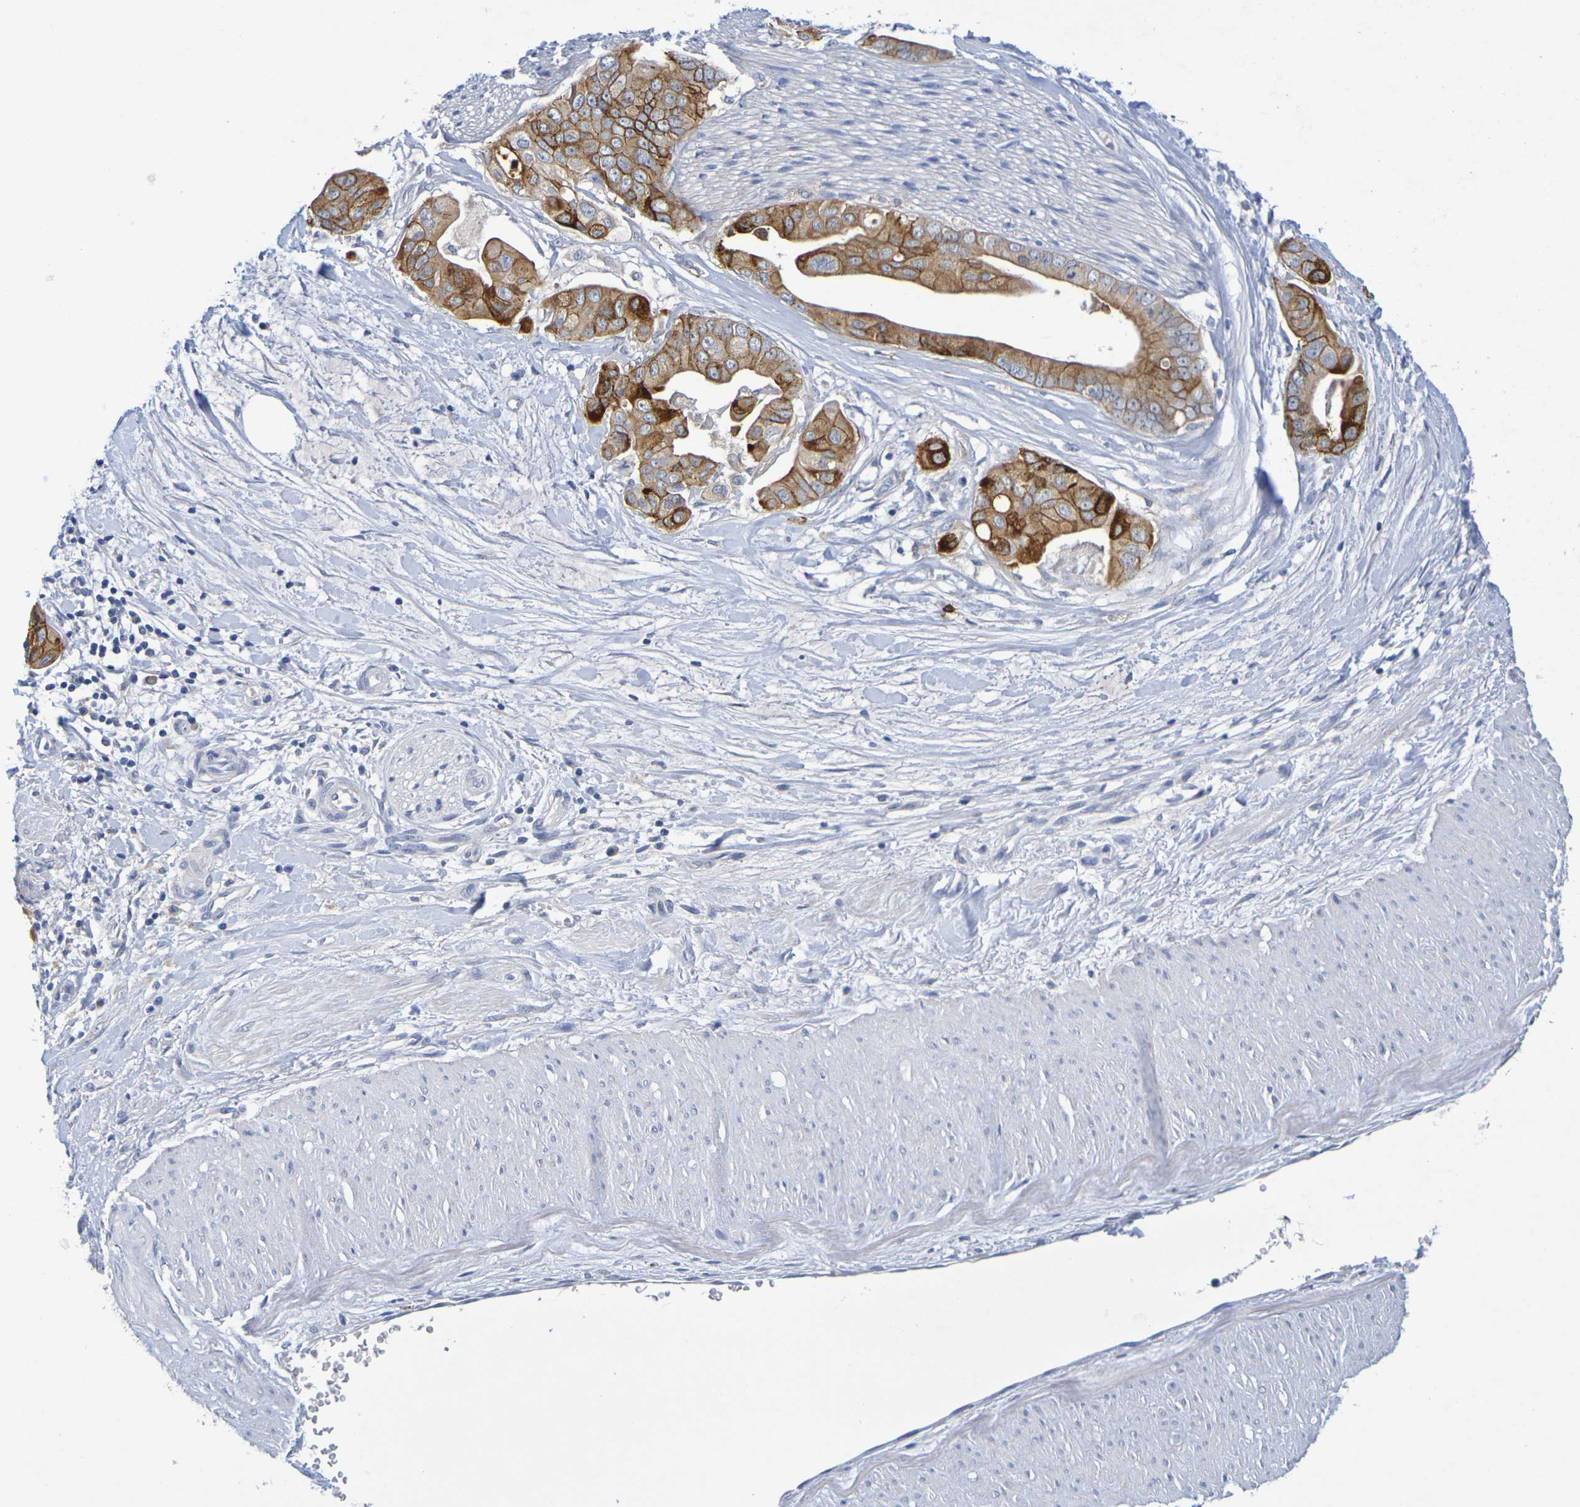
{"staining": {"intensity": "moderate", "quantity": ">75%", "location": "cytoplasmic/membranous"}, "tissue": "pancreatic cancer", "cell_type": "Tumor cells", "image_type": "cancer", "snomed": [{"axis": "morphology", "description": "Adenocarcinoma, NOS"}, {"axis": "topography", "description": "Pancreas"}], "caption": "A brown stain shows moderate cytoplasmic/membranous expression of a protein in human pancreatic cancer (adenocarcinoma) tumor cells. (DAB IHC with brightfield microscopy, high magnification).", "gene": "SDC4", "patient": {"sex": "female", "age": 75}}